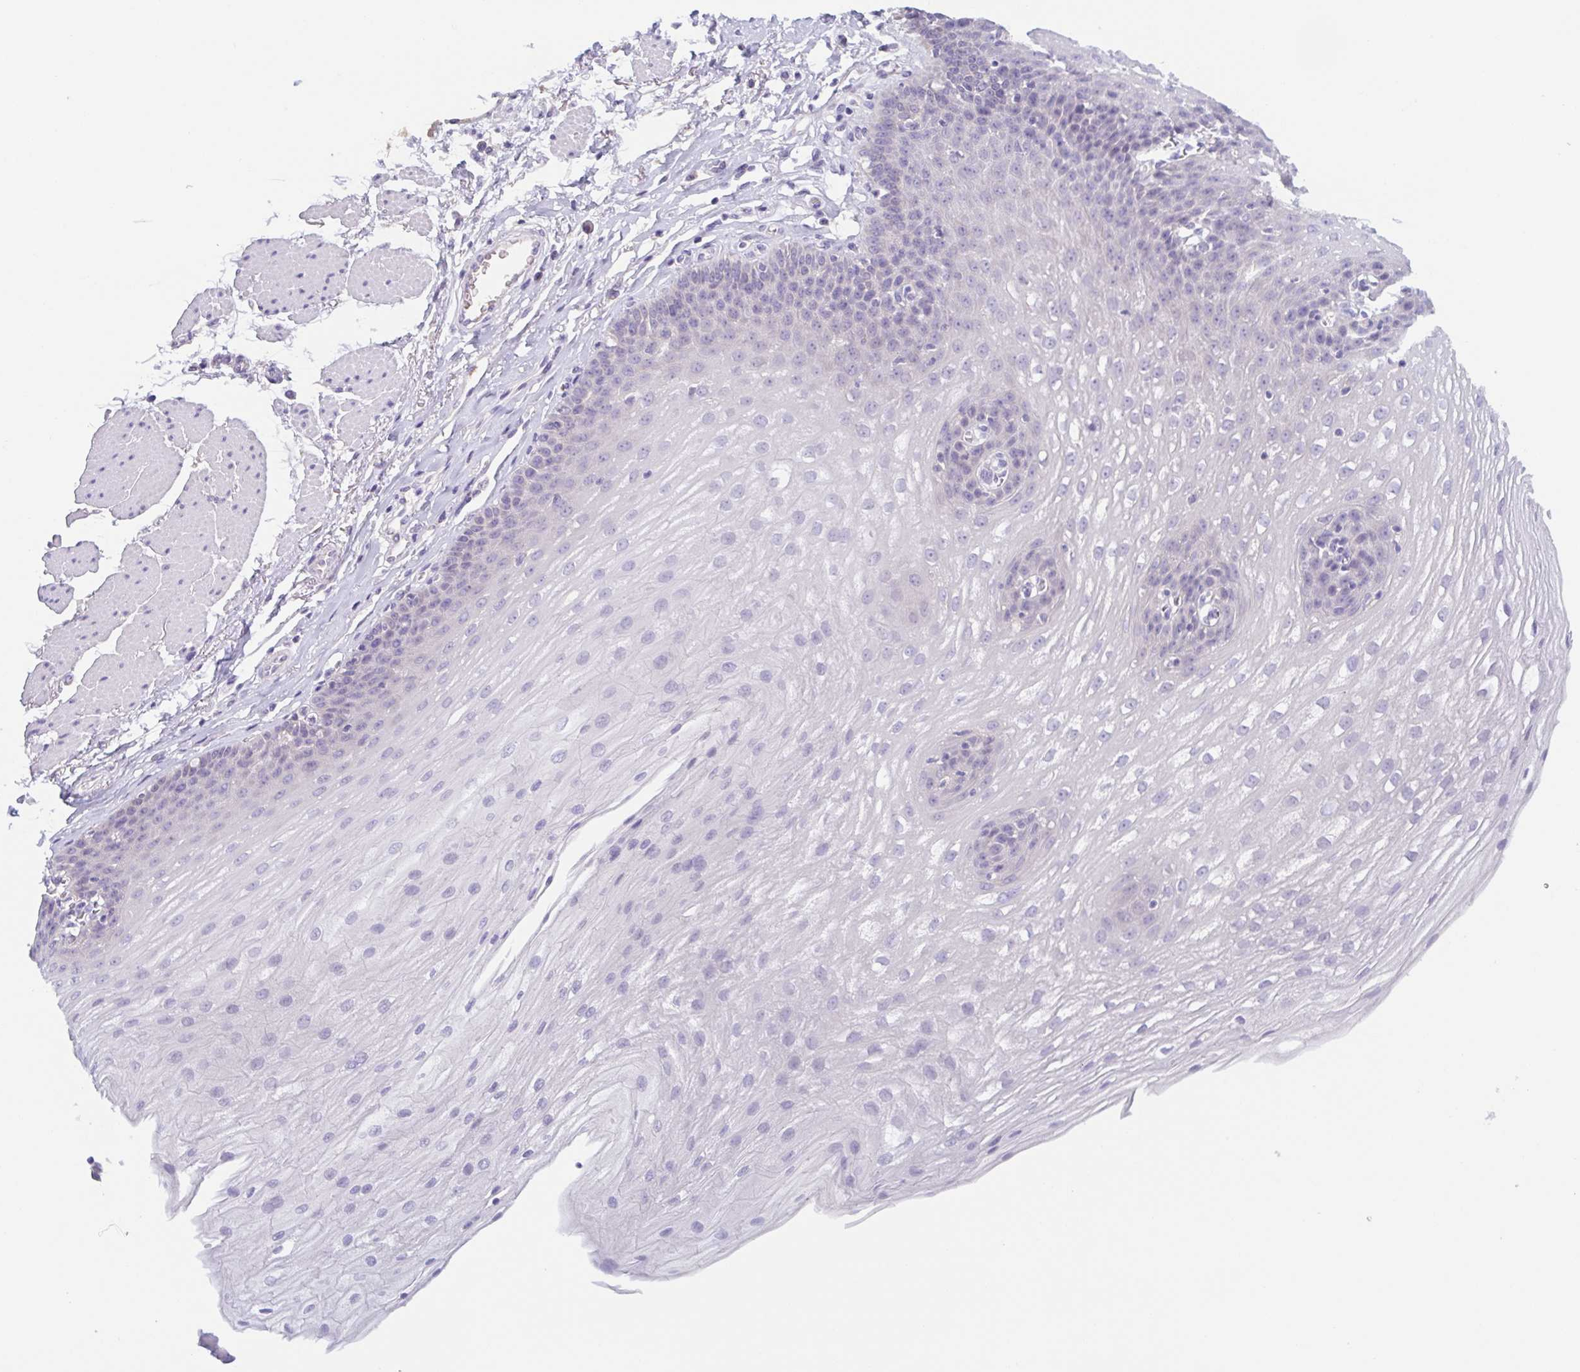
{"staining": {"intensity": "negative", "quantity": "none", "location": "none"}, "tissue": "esophagus", "cell_type": "Squamous epithelial cells", "image_type": "normal", "snomed": [{"axis": "morphology", "description": "Normal tissue, NOS"}, {"axis": "topography", "description": "Esophagus"}], "caption": "Immunohistochemistry image of normal esophagus: esophagus stained with DAB (3,3'-diaminobenzidine) shows no significant protein staining in squamous epithelial cells. (Immunohistochemistry, brightfield microscopy, high magnification).", "gene": "TREH", "patient": {"sex": "female", "age": 81}}